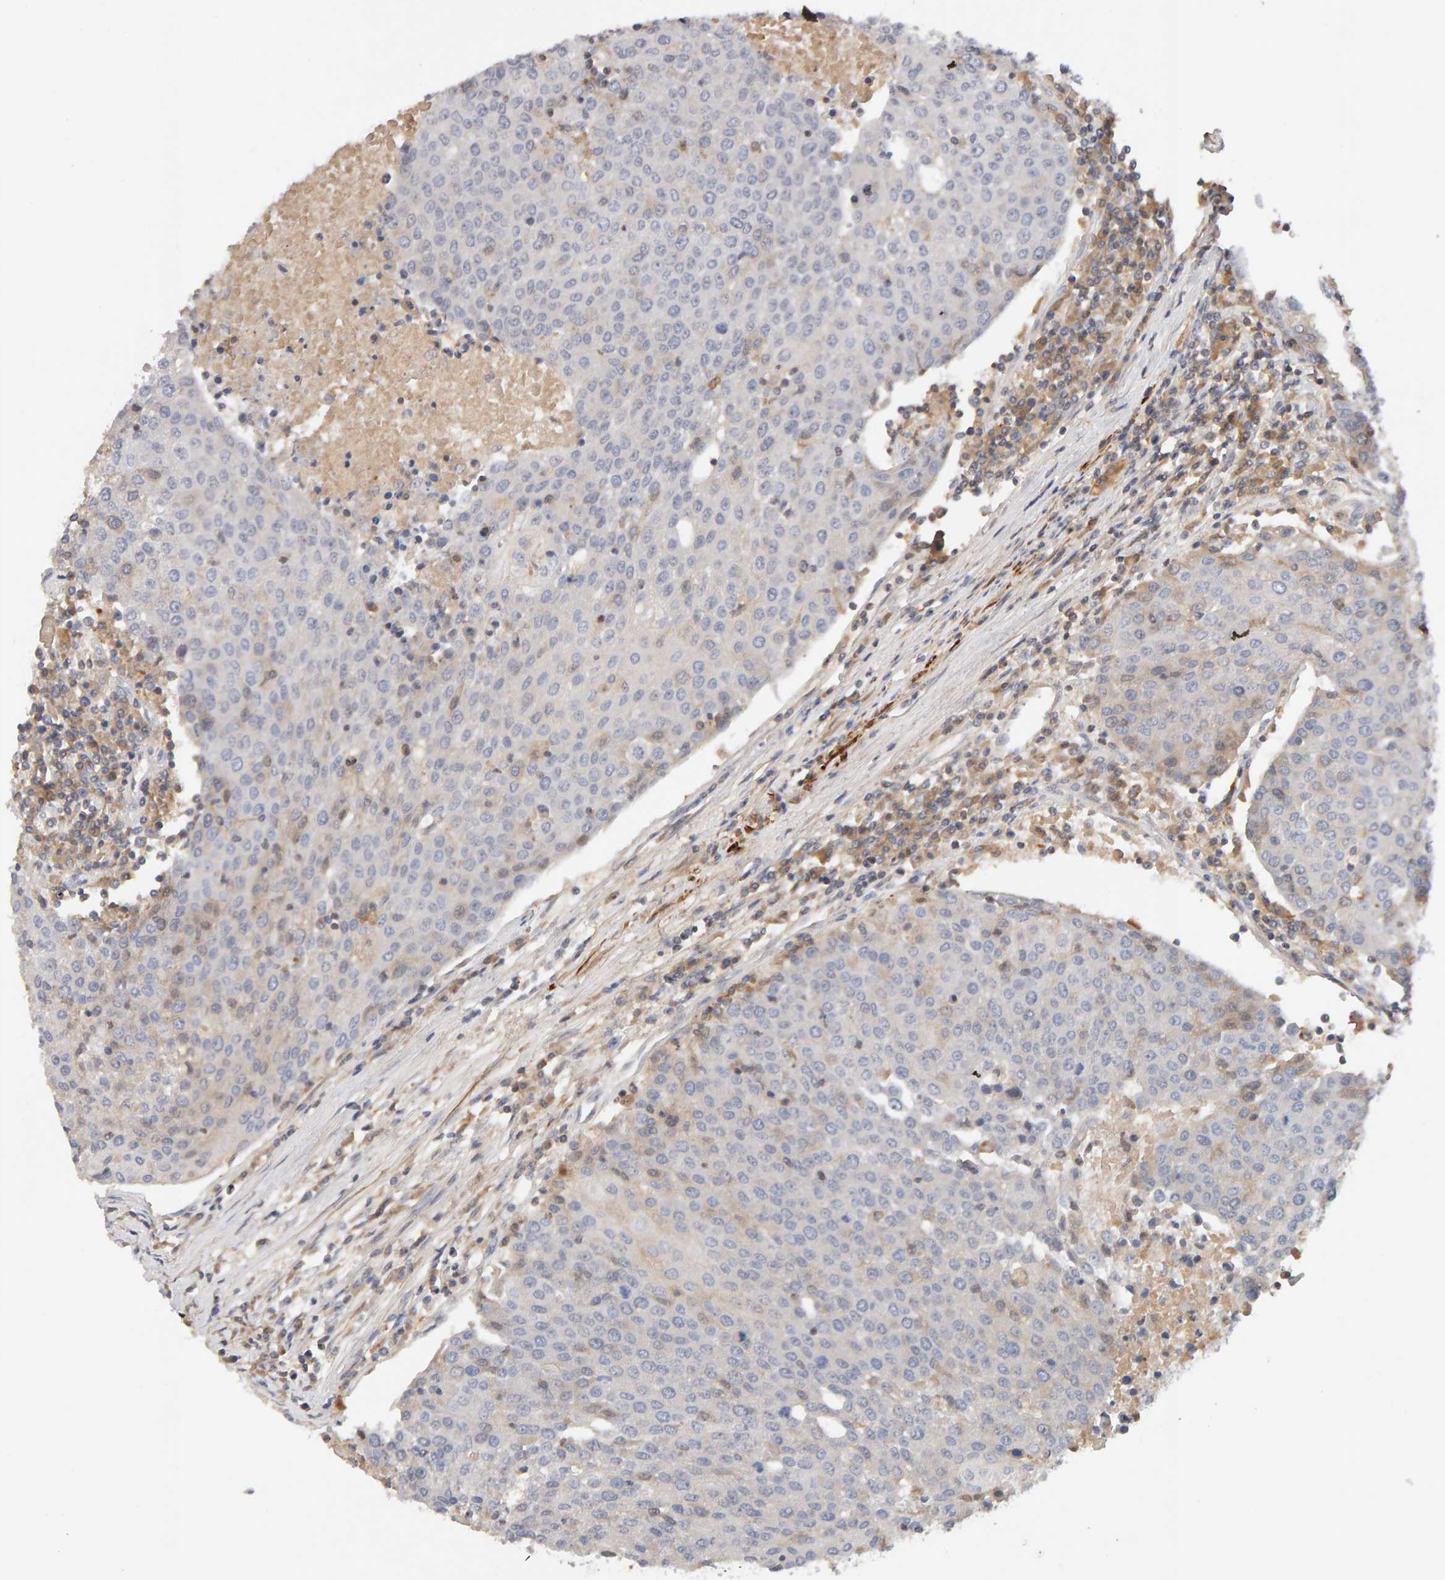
{"staining": {"intensity": "negative", "quantity": "none", "location": "none"}, "tissue": "urothelial cancer", "cell_type": "Tumor cells", "image_type": "cancer", "snomed": [{"axis": "morphology", "description": "Urothelial carcinoma, High grade"}, {"axis": "topography", "description": "Urinary bladder"}], "caption": "Micrograph shows no protein expression in tumor cells of high-grade urothelial carcinoma tissue. (DAB (3,3'-diaminobenzidine) immunohistochemistry visualized using brightfield microscopy, high magnification).", "gene": "NUDCD1", "patient": {"sex": "female", "age": 85}}